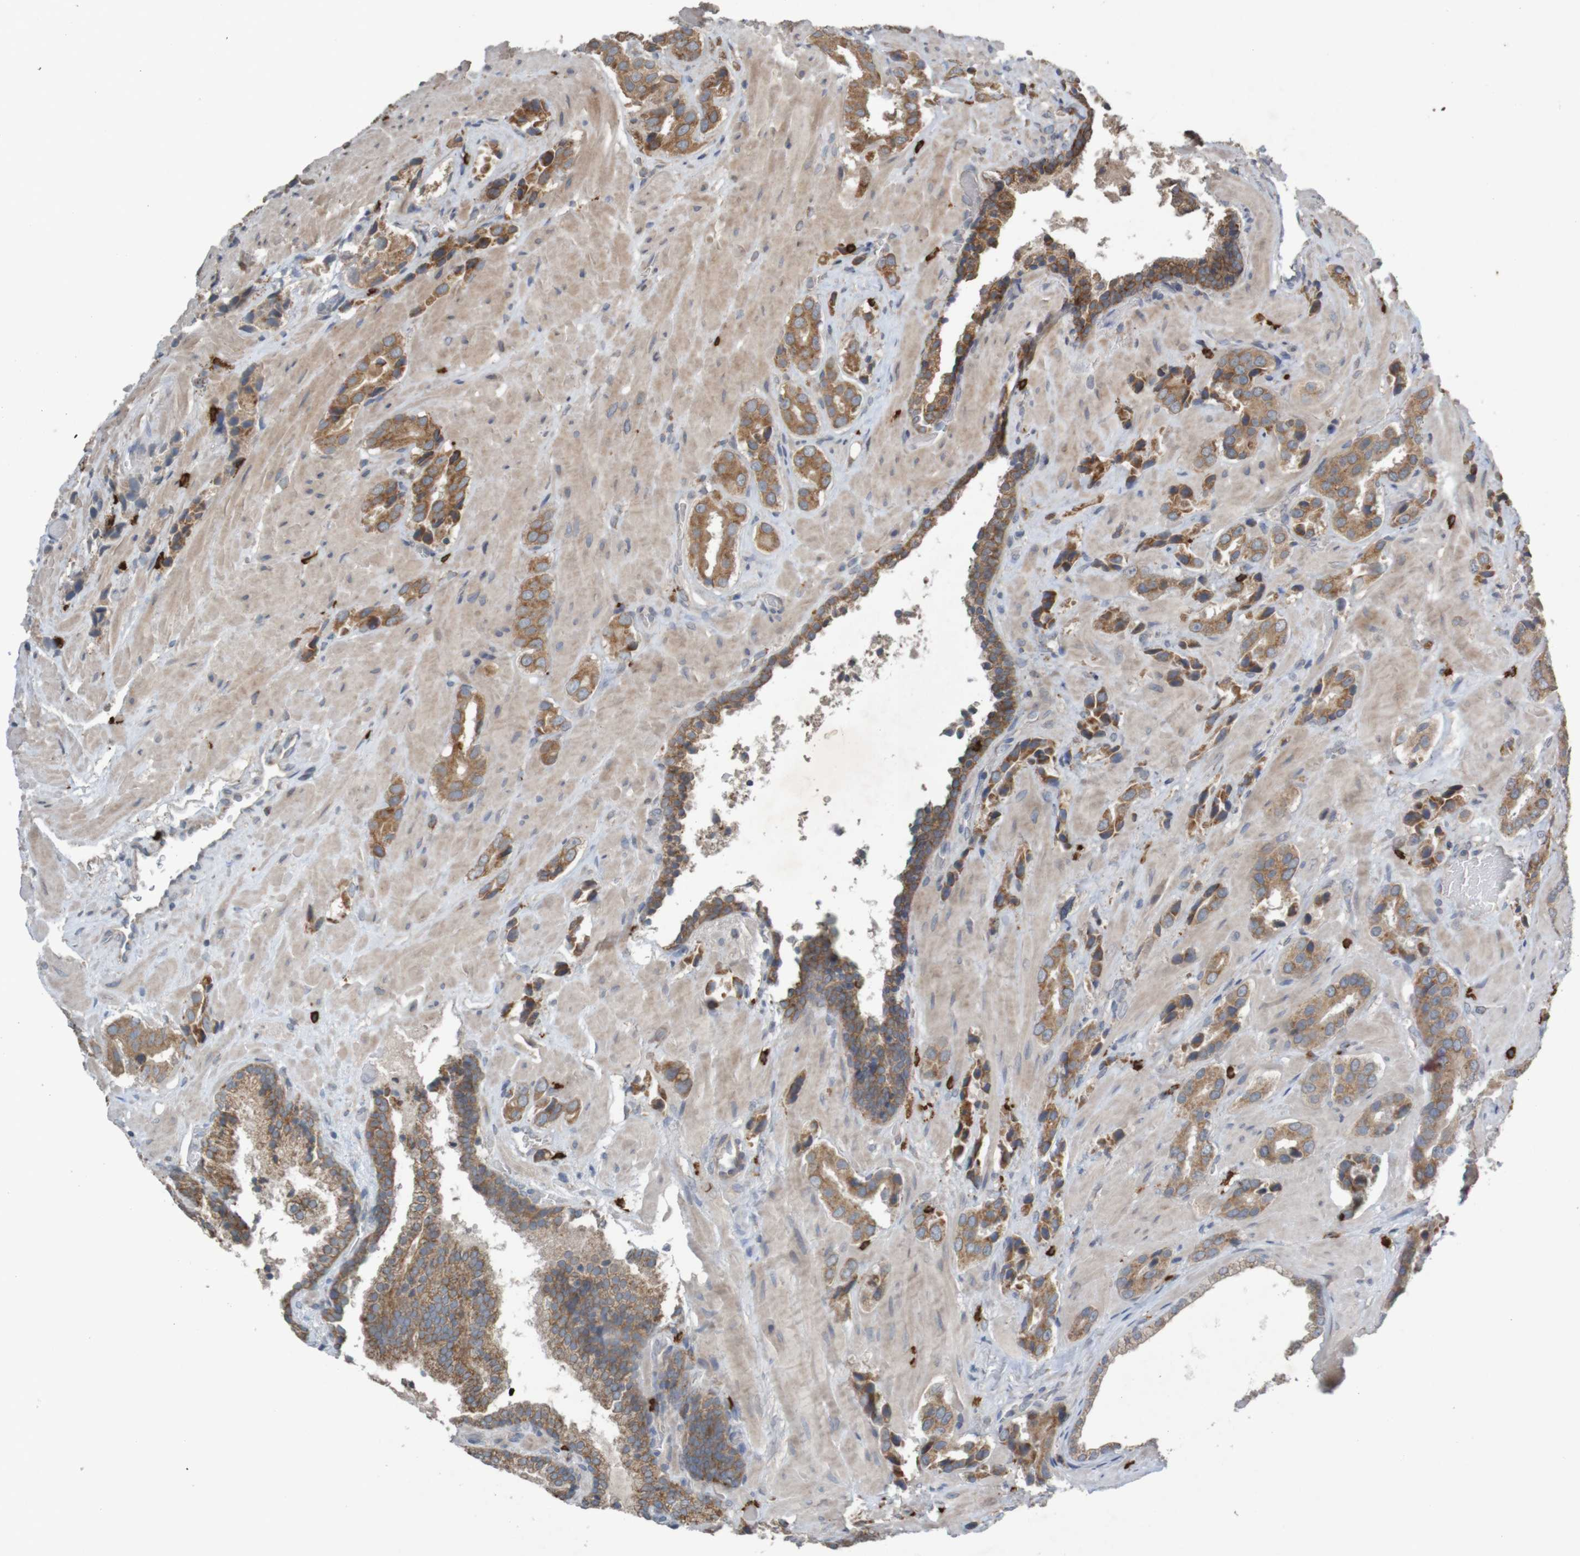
{"staining": {"intensity": "moderate", "quantity": ">75%", "location": "cytoplasmic/membranous"}, "tissue": "prostate cancer", "cell_type": "Tumor cells", "image_type": "cancer", "snomed": [{"axis": "morphology", "description": "Adenocarcinoma, High grade"}, {"axis": "topography", "description": "Prostate"}], "caption": "DAB (3,3'-diaminobenzidine) immunohistochemical staining of human prostate cancer displays moderate cytoplasmic/membranous protein positivity in approximately >75% of tumor cells. (DAB IHC with brightfield microscopy, high magnification).", "gene": "B3GAT2", "patient": {"sex": "male", "age": 64}}